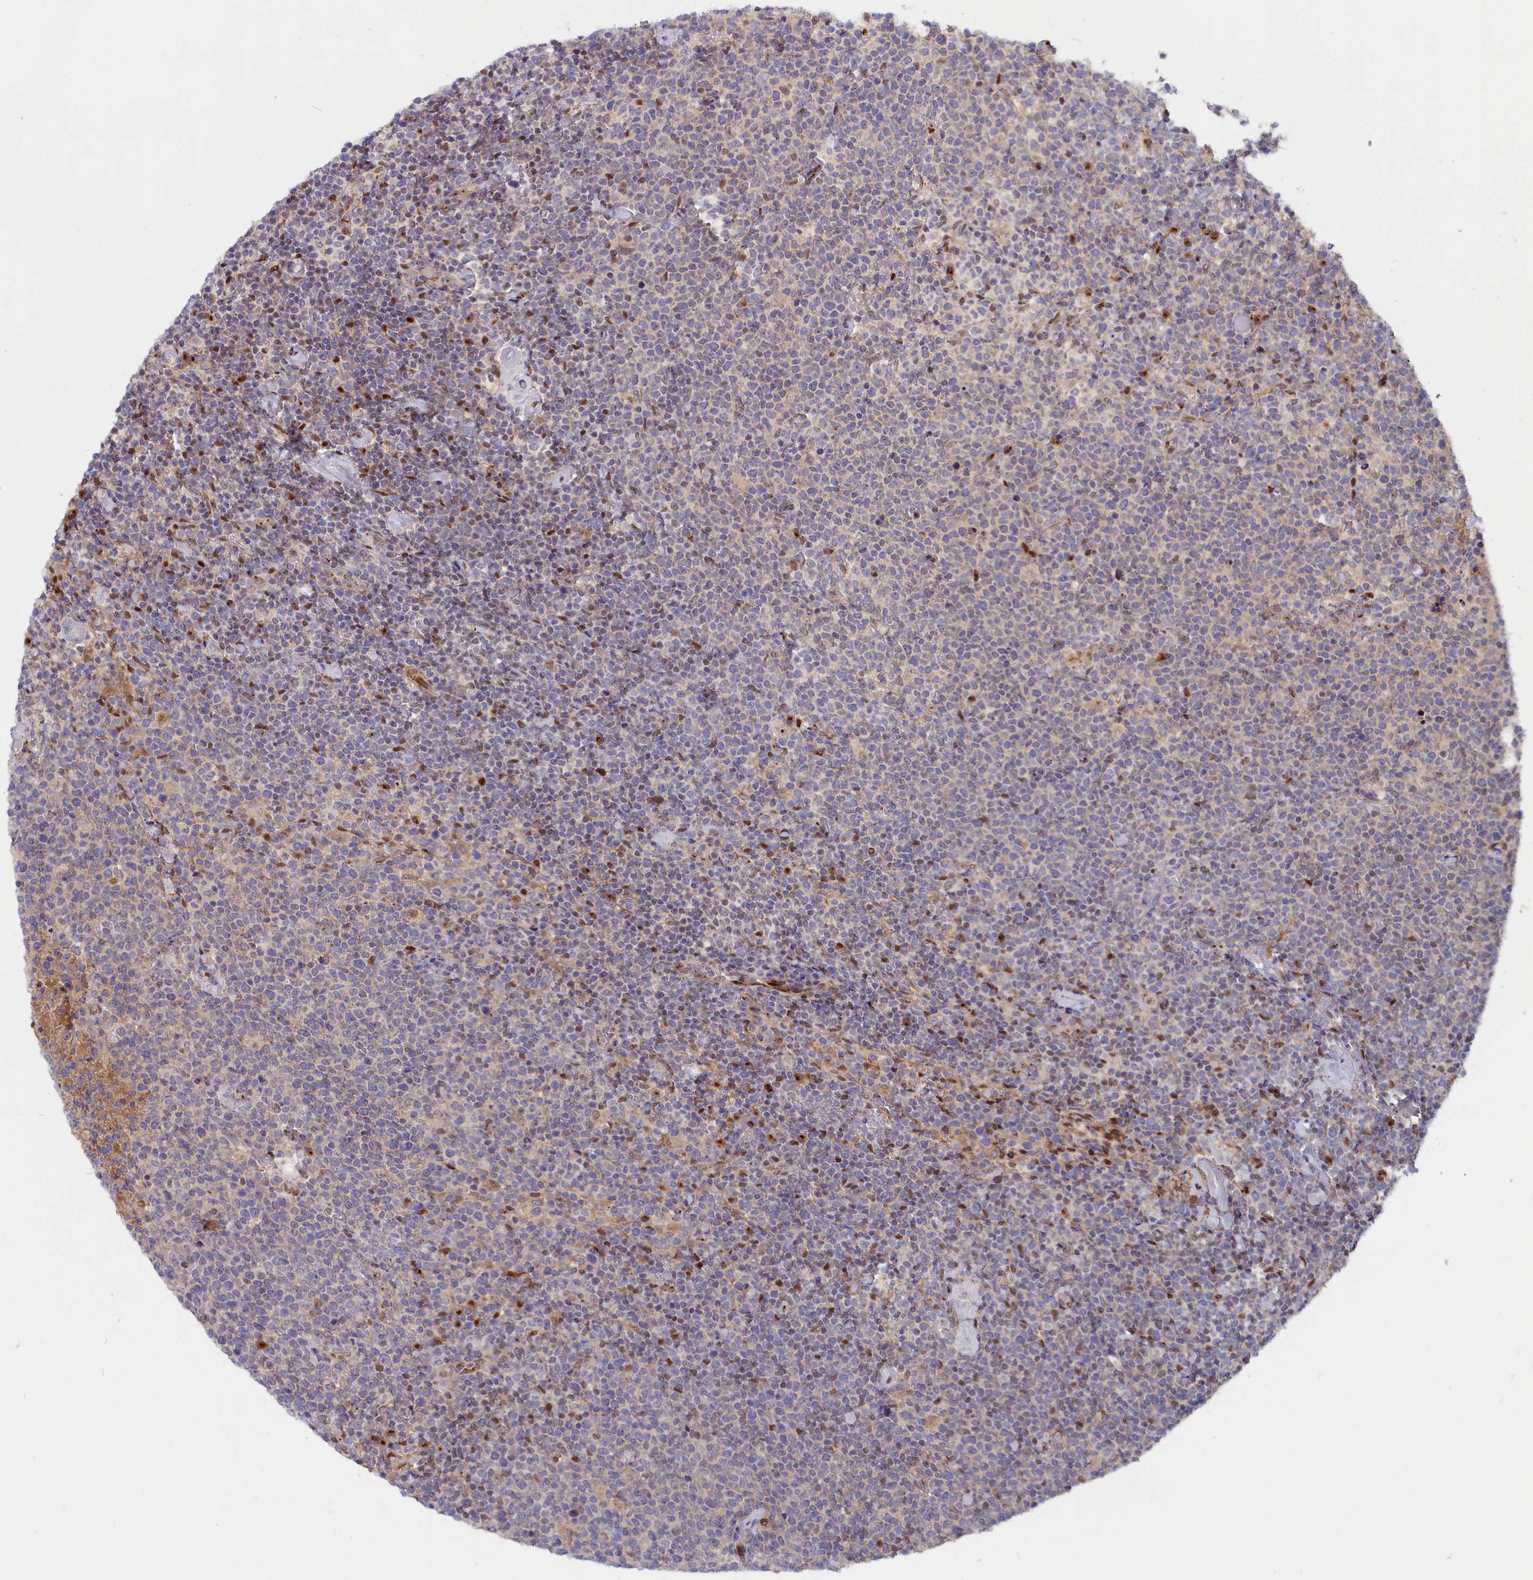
{"staining": {"intensity": "negative", "quantity": "none", "location": "none"}, "tissue": "lymphoma", "cell_type": "Tumor cells", "image_type": "cancer", "snomed": [{"axis": "morphology", "description": "Malignant lymphoma, non-Hodgkin's type, High grade"}, {"axis": "topography", "description": "Lymph node"}], "caption": "The IHC histopathology image has no significant staining in tumor cells of lymphoma tissue. (IHC, brightfield microscopy, high magnification).", "gene": "CHST12", "patient": {"sex": "male", "age": 61}}